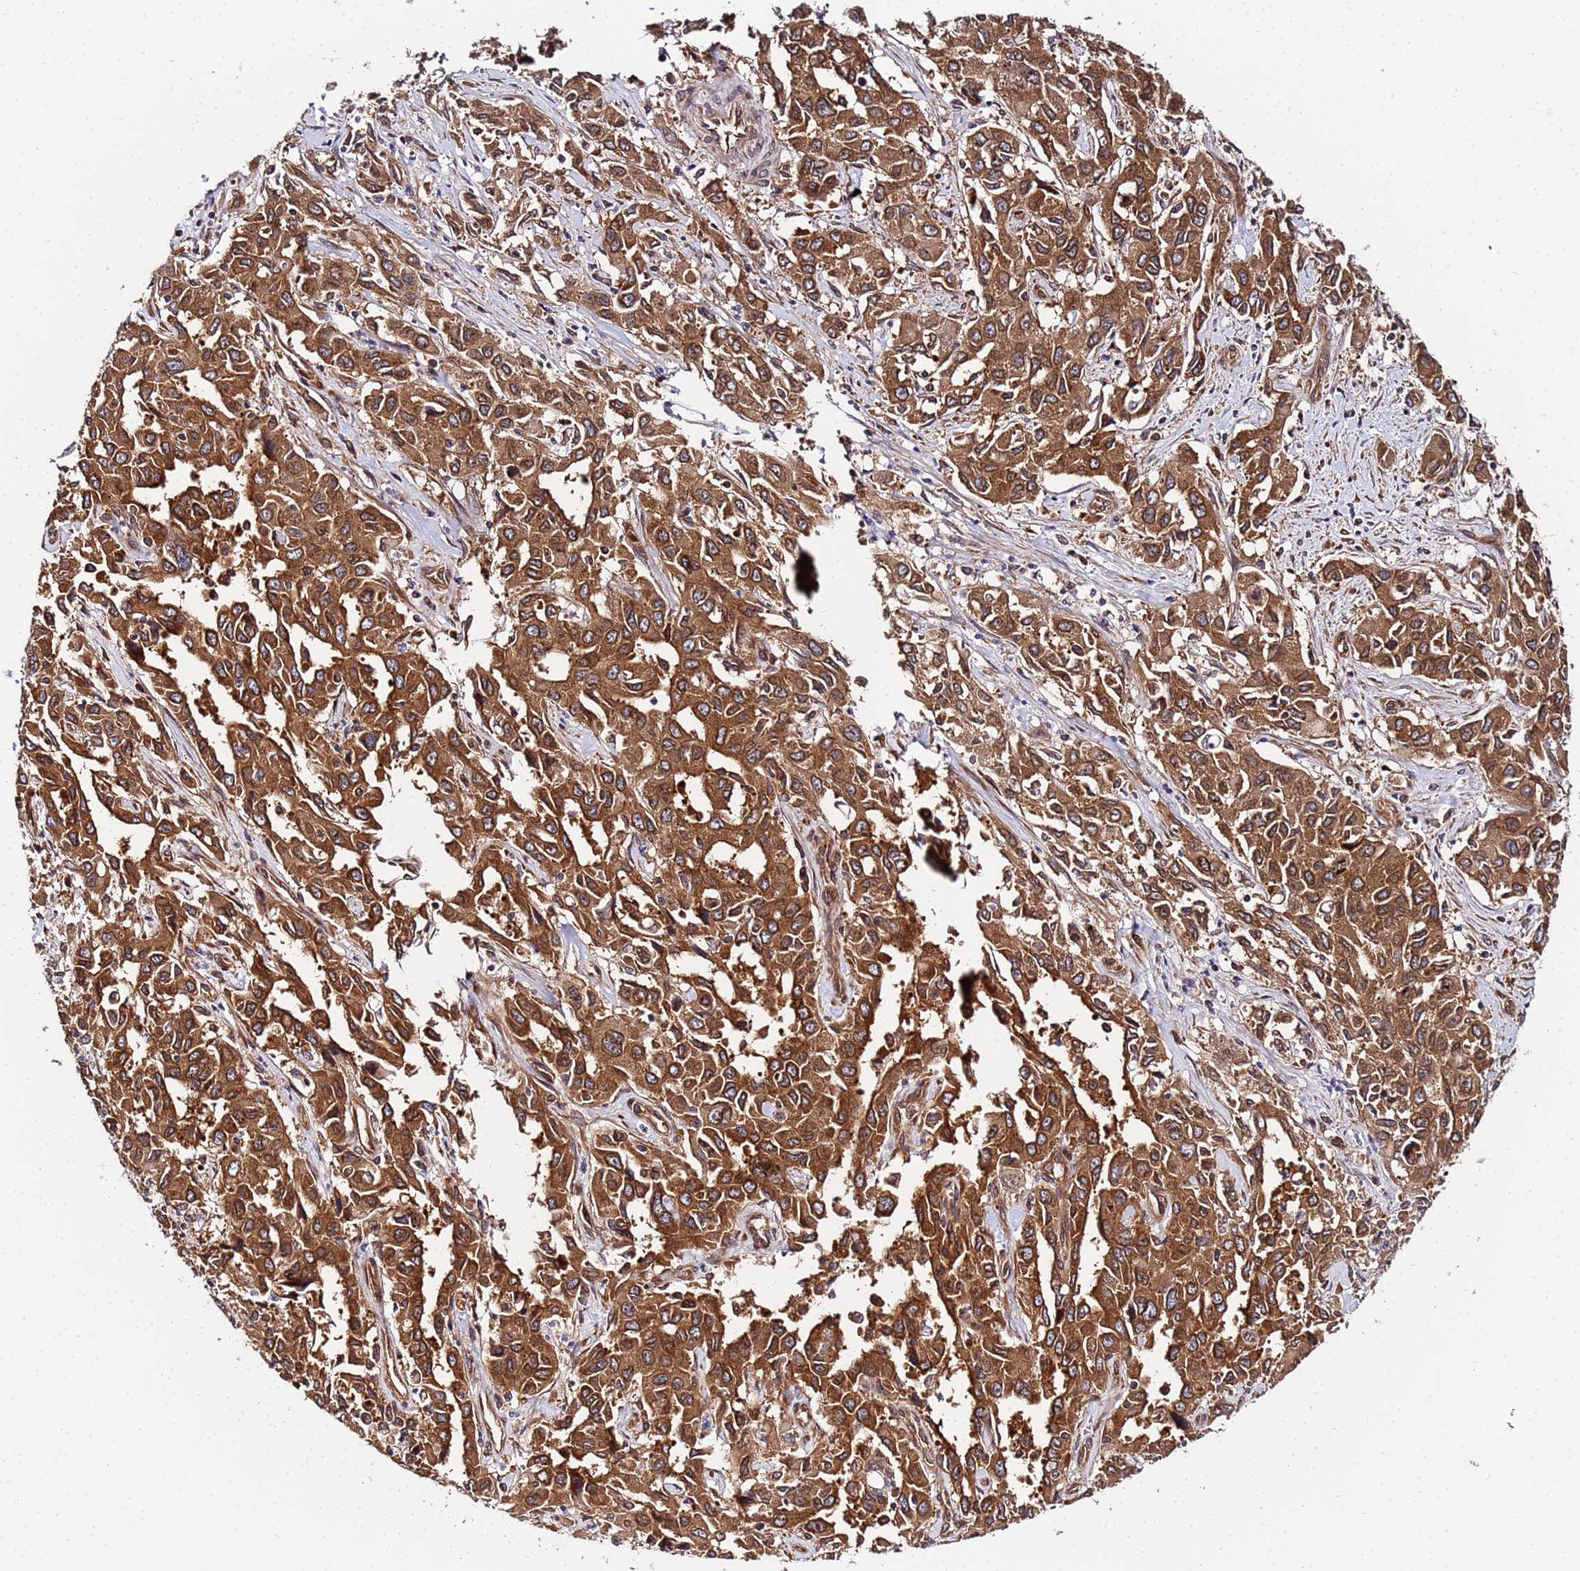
{"staining": {"intensity": "moderate", "quantity": ">75%", "location": "cytoplasmic/membranous"}, "tissue": "liver cancer", "cell_type": "Tumor cells", "image_type": "cancer", "snomed": [{"axis": "morphology", "description": "Carcinoma, Hepatocellular, NOS"}, {"axis": "topography", "description": "Liver"}], "caption": "High-power microscopy captured an immunohistochemistry (IHC) histopathology image of hepatocellular carcinoma (liver), revealing moderate cytoplasmic/membranous staining in about >75% of tumor cells.", "gene": "UNC93B1", "patient": {"sex": "male", "age": 63}}